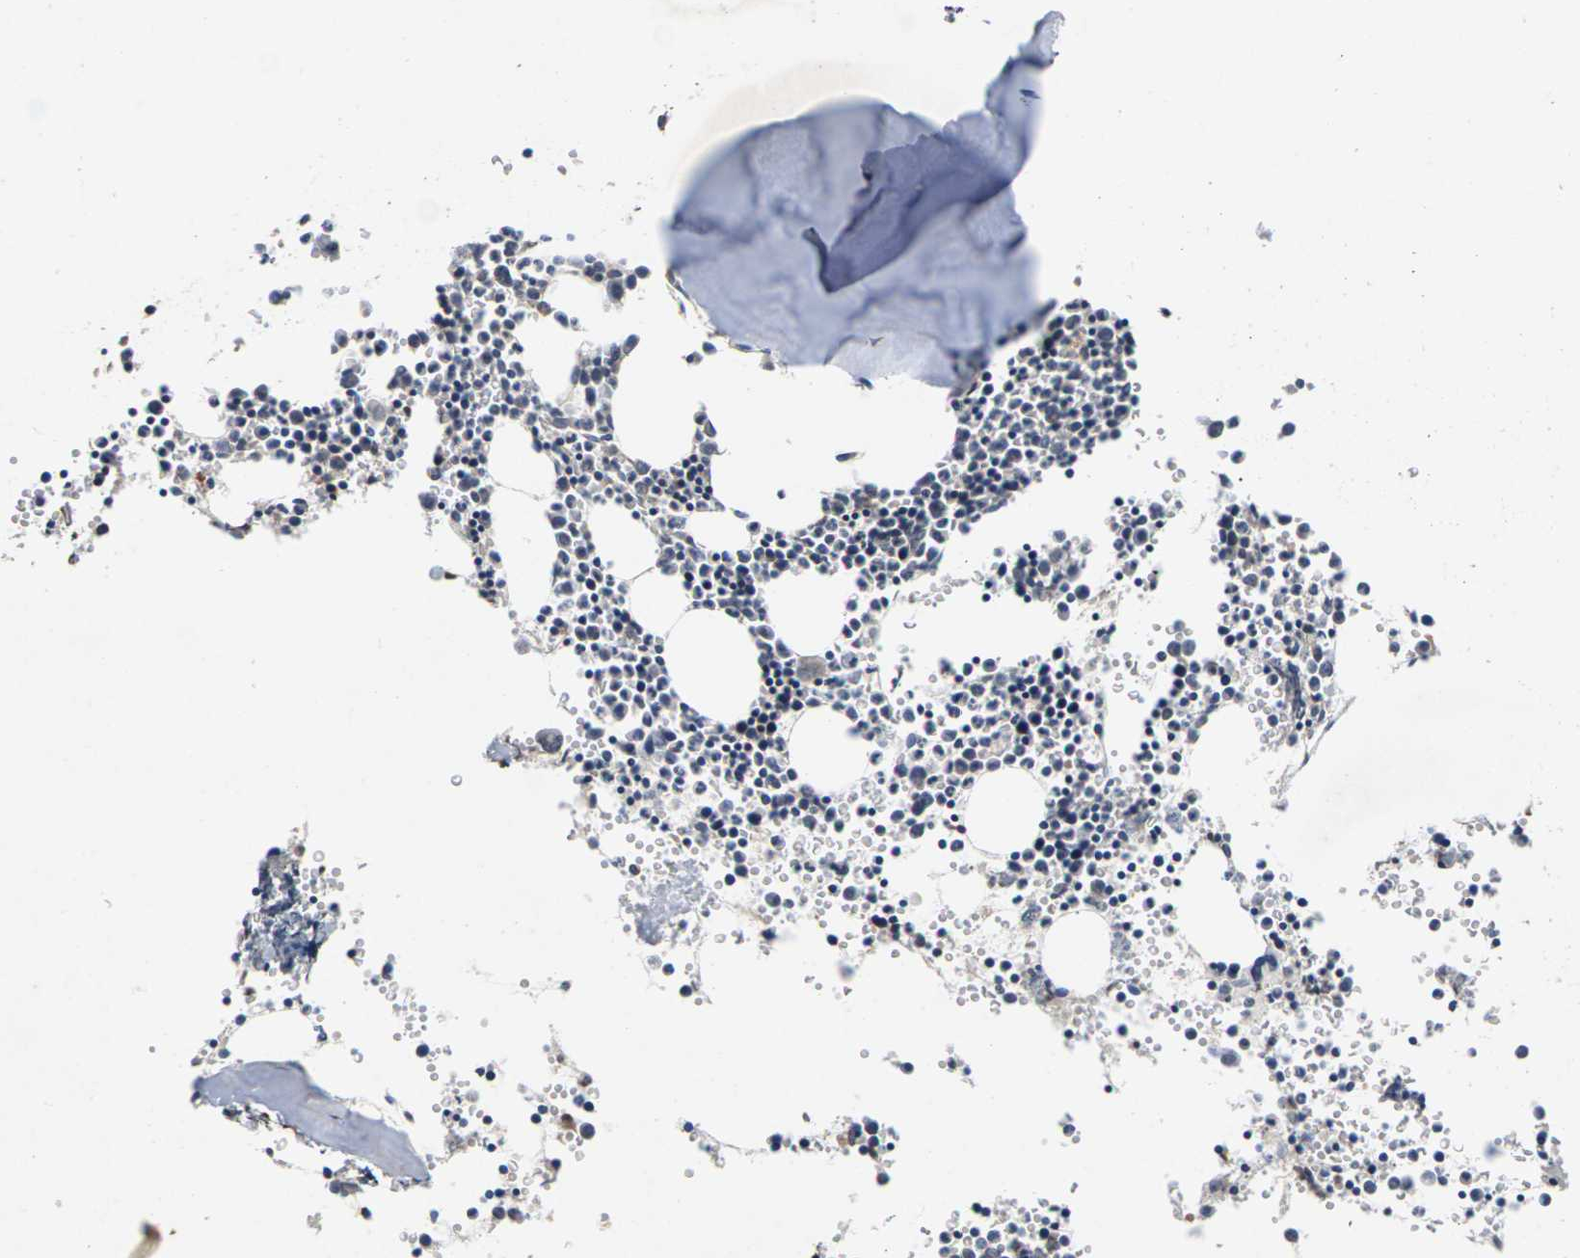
{"staining": {"intensity": "weak", "quantity": "<25%", "location": "cytoplasmic/membranous"}, "tissue": "bone marrow", "cell_type": "Hematopoietic cells", "image_type": "normal", "snomed": [{"axis": "morphology", "description": "Normal tissue, NOS"}, {"axis": "morphology", "description": "Inflammation, NOS"}, {"axis": "topography", "description": "Bone marrow"}], "caption": "Histopathology image shows no significant protein positivity in hematopoietic cells of normal bone marrow. (Brightfield microscopy of DAB (3,3'-diaminobenzidine) immunohistochemistry (IHC) at high magnification).", "gene": "SLC2A2", "patient": {"sex": "female", "age": 17}}